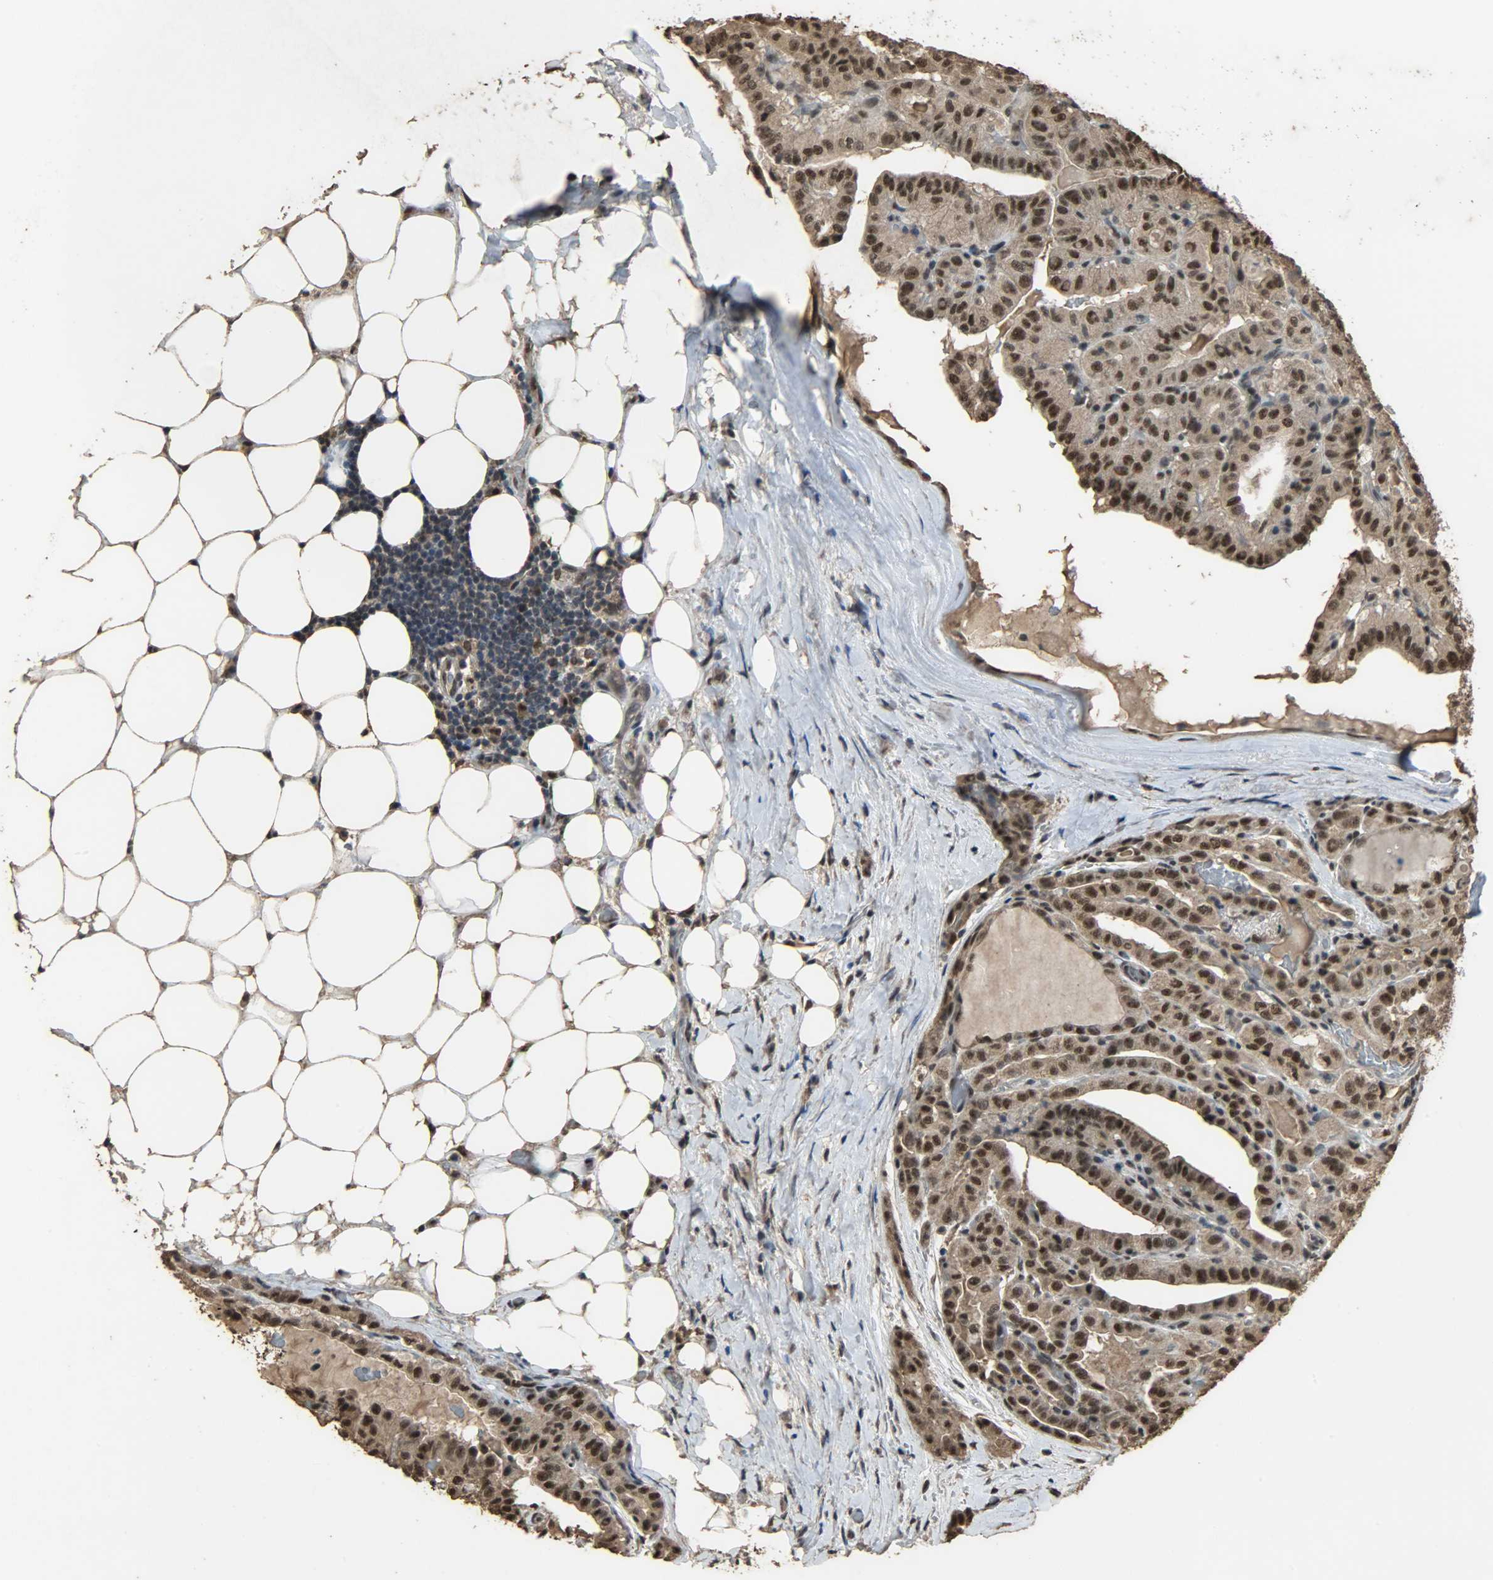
{"staining": {"intensity": "strong", "quantity": ">75%", "location": "cytoplasmic/membranous,nuclear"}, "tissue": "thyroid cancer", "cell_type": "Tumor cells", "image_type": "cancer", "snomed": [{"axis": "morphology", "description": "Papillary adenocarcinoma, NOS"}, {"axis": "topography", "description": "Thyroid gland"}], "caption": "DAB (3,3'-diaminobenzidine) immunohistochemical staining of thyroid cancer reveals strong cytoplasmic/membranous and nuclear protein positivity in approximately >75% of tumor cells.", "gene": "CCNT2", "patient": {"sex": "male", "age": 77}}